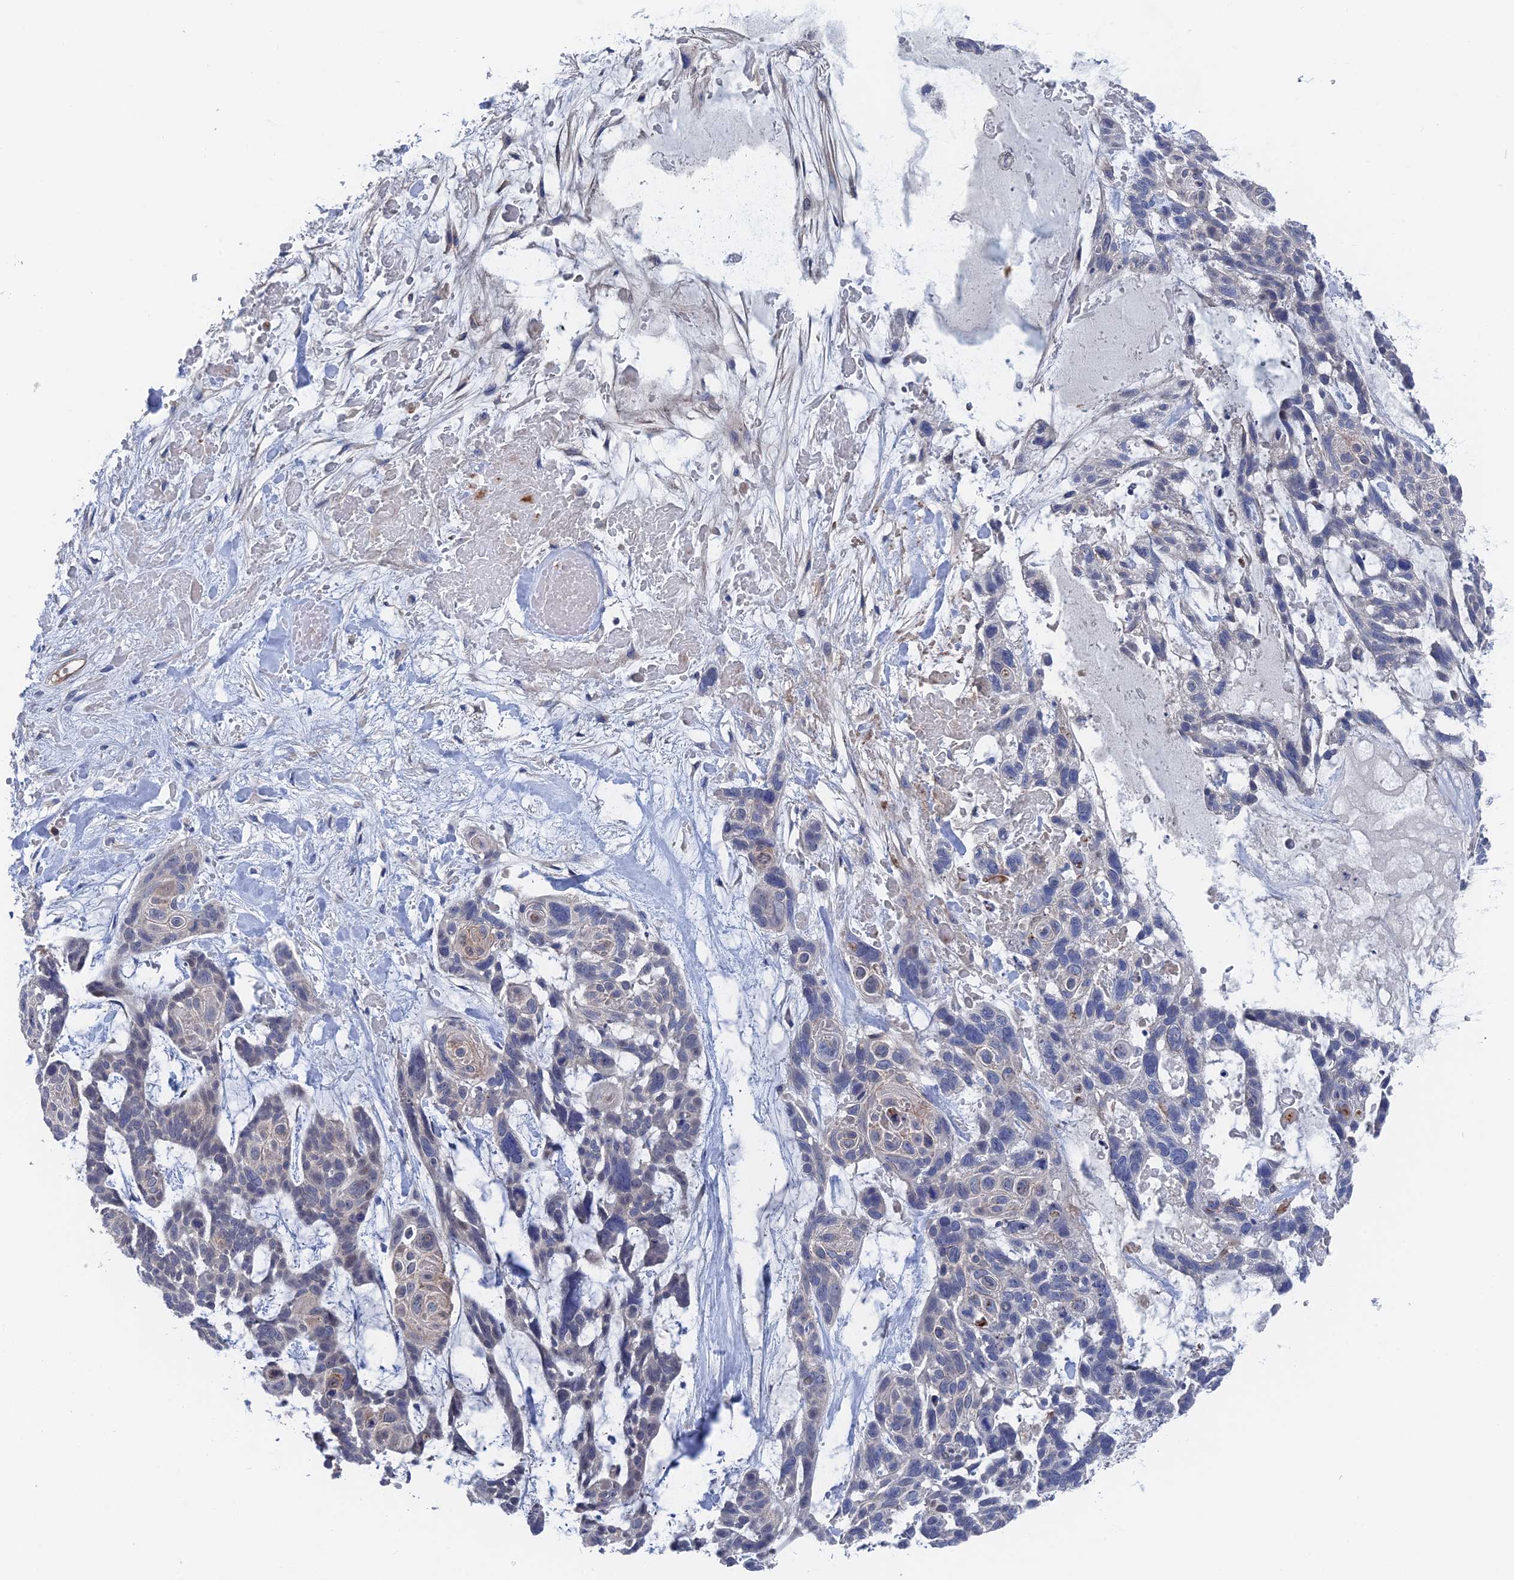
{"staining": {"intensity": "negative", "quantity": "none", "location": "none"}, "tissue": "skin cancer", "cell_type": "Tumor cells", "image_type": "cancer", "snomed": [{"axis": "morphology", "description": "Basal cell carcinoma"}, {"axis": "topography", "description": "Skin"}], "caption": "The histopathology image demonstrates no significant positivity in tumor cells of basal cell carcinoma (skin). Brightfield microscopy of IHC stained with DAB (3,3'-diaminobenzidine) (brown) and hematoxylin (blue), captured at high magnification.", "gene": "MTHFSD", "patient": {"sex": "male", "age": 88}}